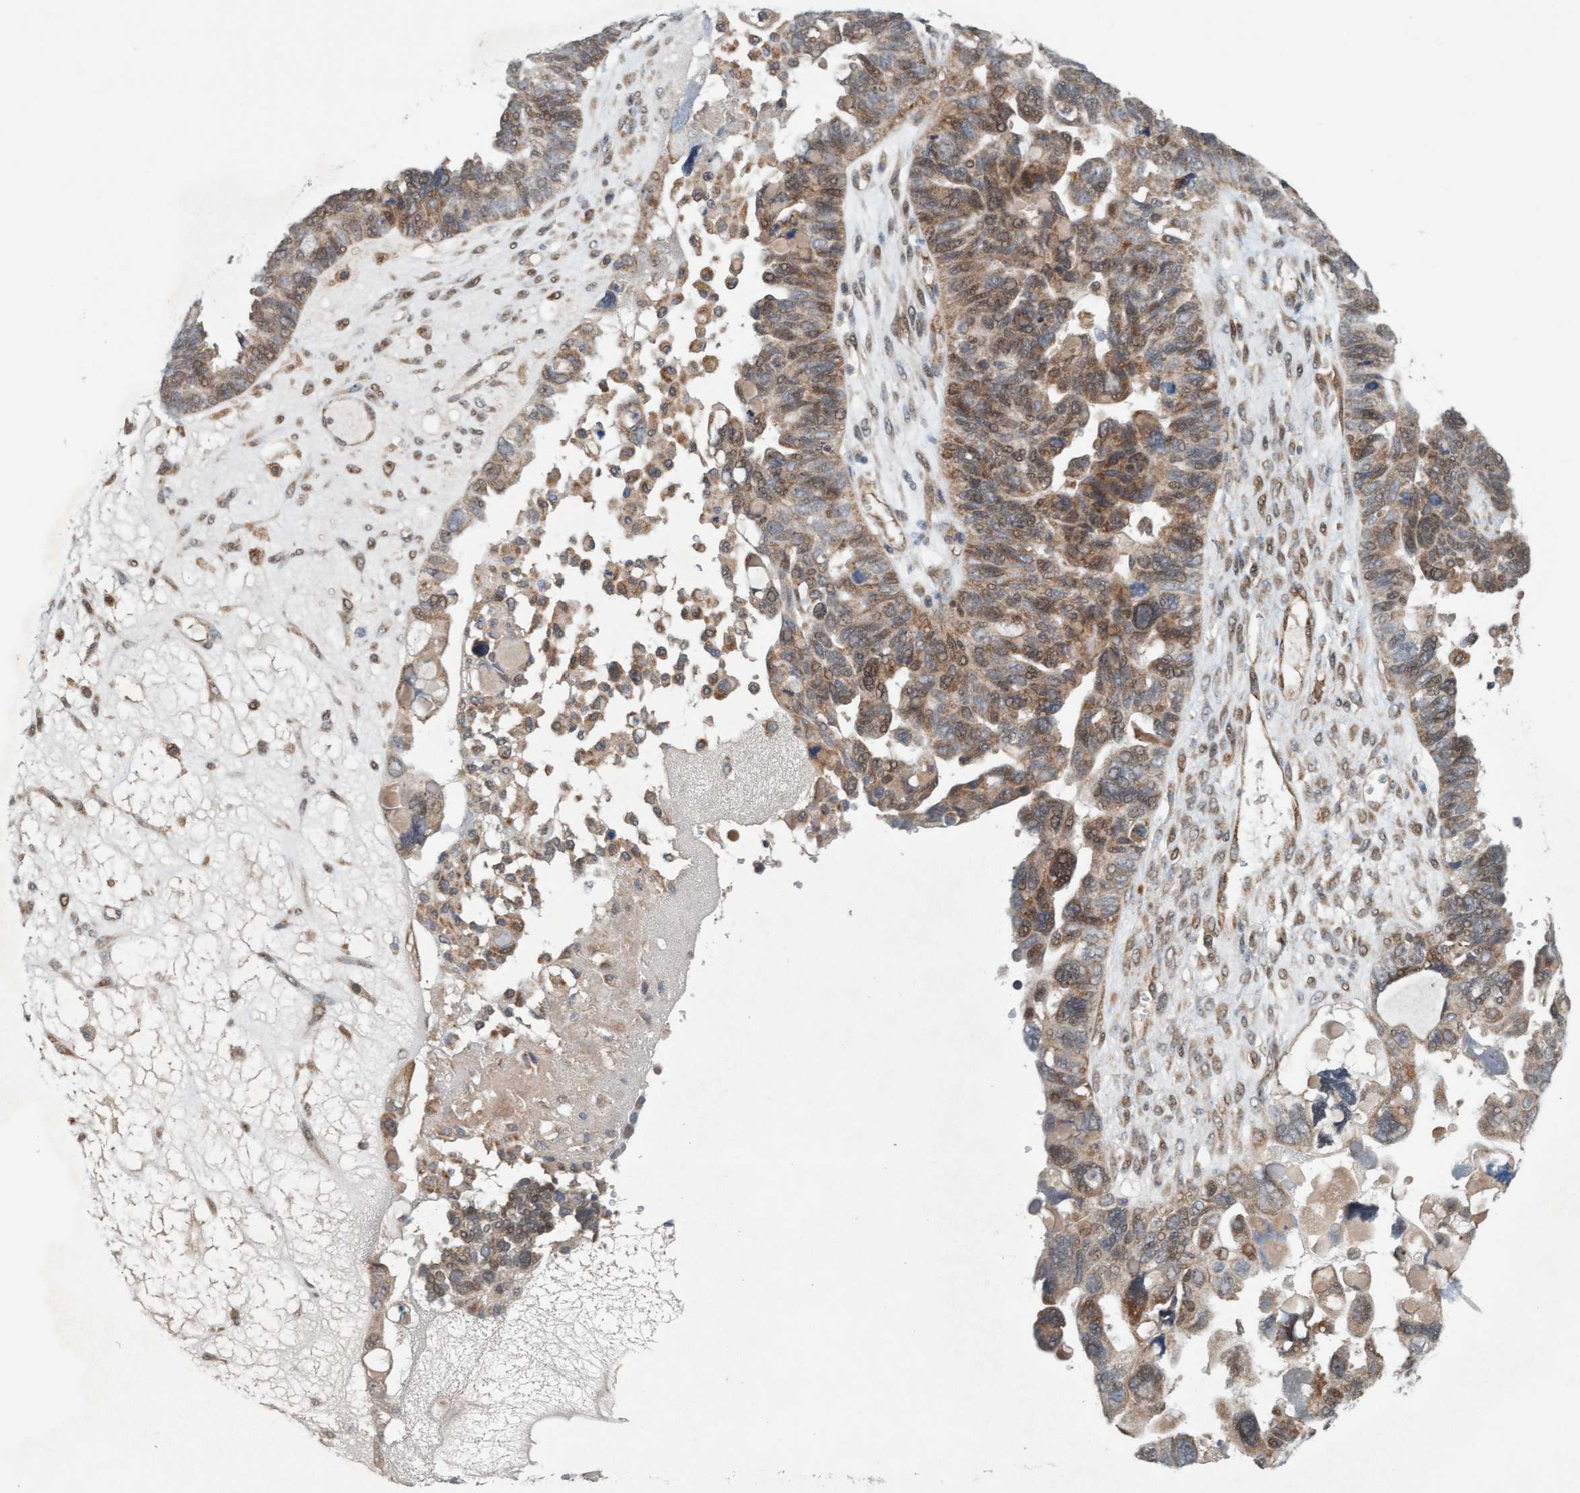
{"staining": {"intensity": "moderate", "quantity": ">75%", "location": "cytoplasmic/membranous"}, "tissue": "ovarian cancer", "cell_type": "Tumor cells", "image_type": "cancer", "snomed": [{"axis": "morphology", "description": "Cystadenocarcinoma, serous, NOS"}, {"axis": "topography", "description": "Ovary"}], "caption": "Brown immunohistochemical staining in human ovarian serous cystadenocarcinoma exhibits moderate cytoplasmic/membranous staining in approximately >75% of tumor cells.", "gene": "ZNF566", "patient": {"sex": "female", "age": 79}}